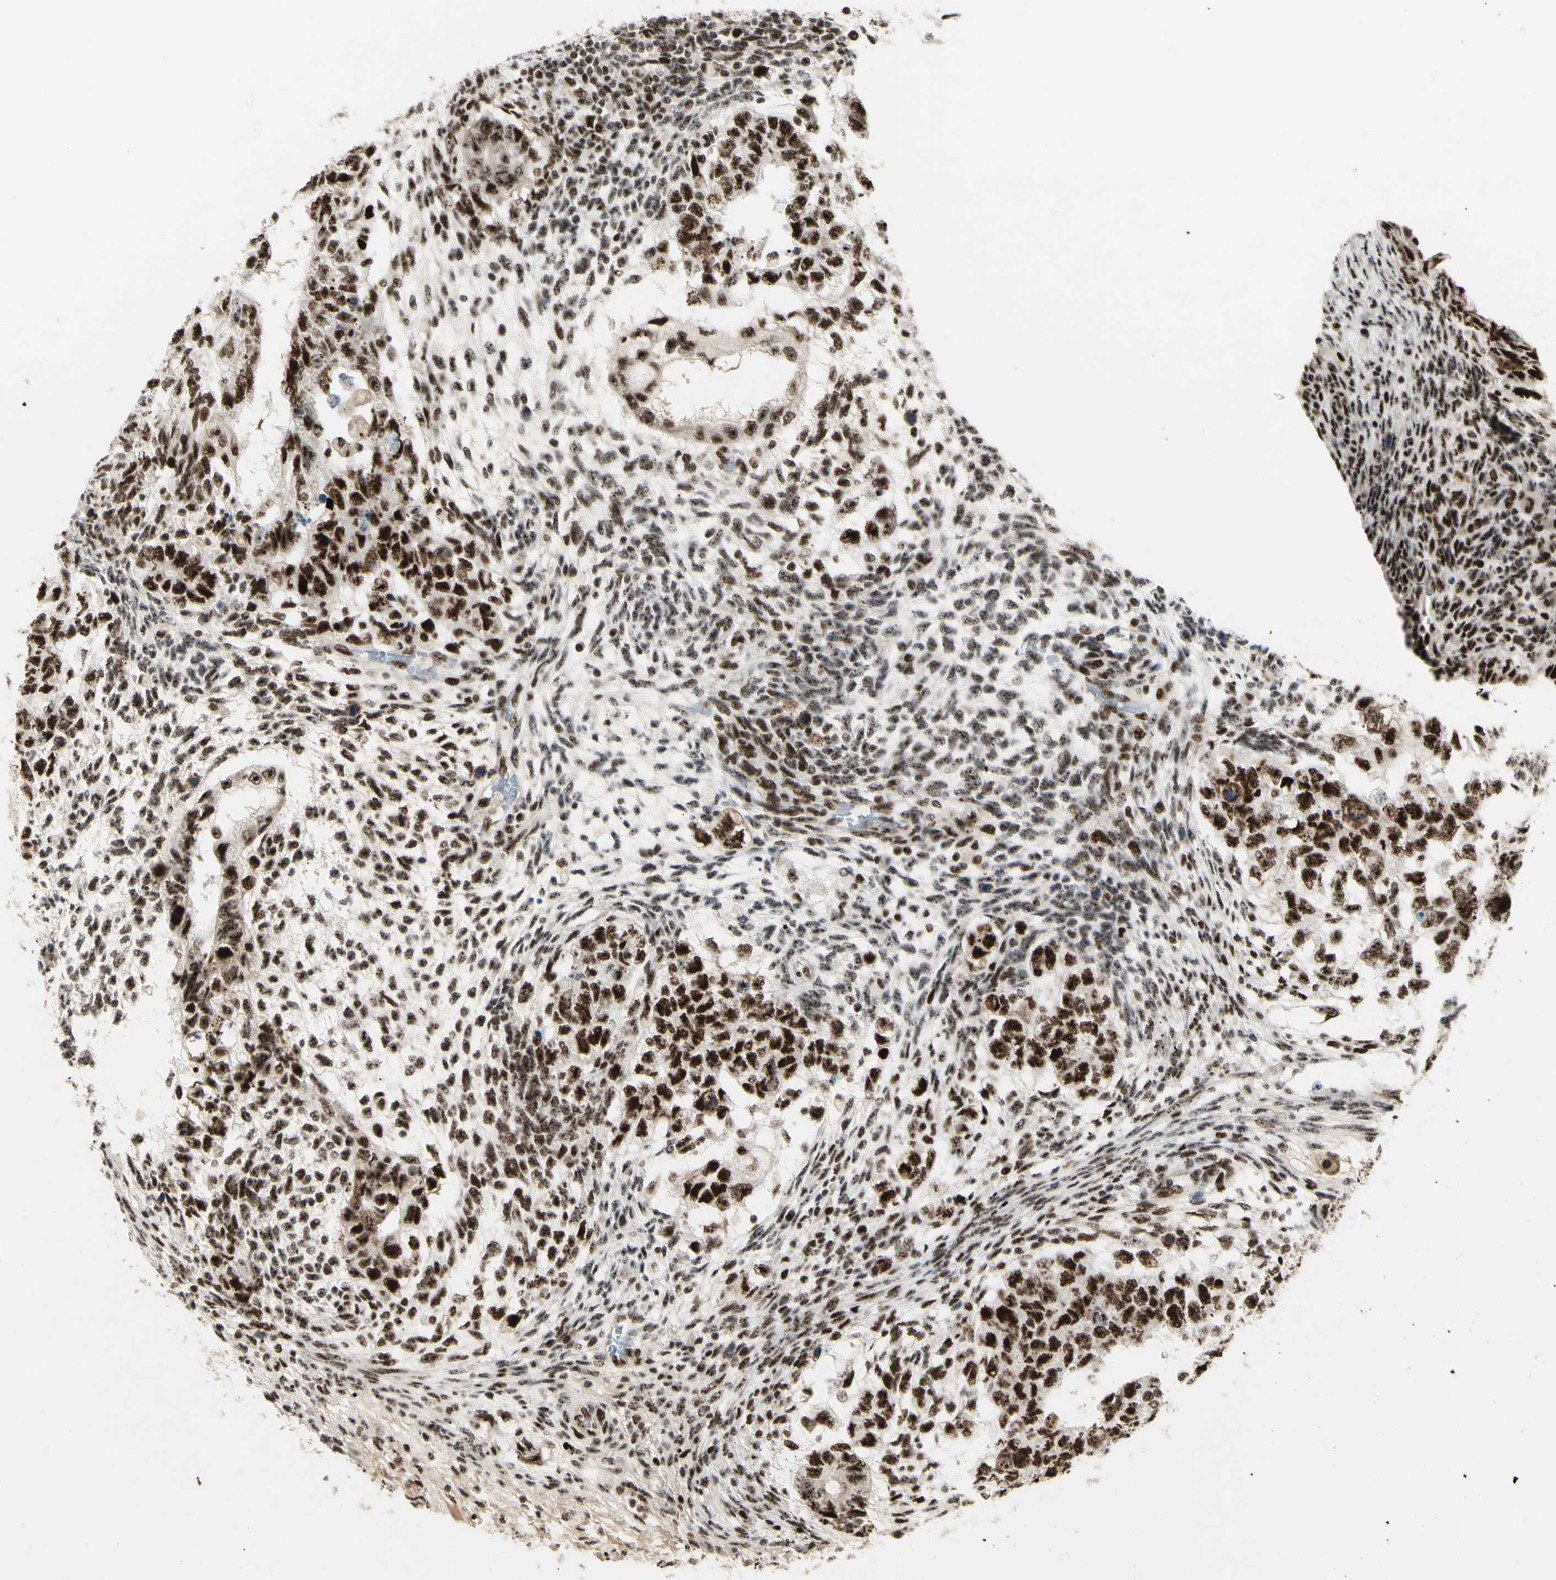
{"staining": {"intensity": "strong", "quantity": ">75%", "location": "nuclear"}, "tissue": "testis cancer", "cell_type": "Tumor cells", "image_type": "cancer", "snomed": [{"axis": "morphology", "description": "Normal tissue, NOS"}, {"axis": "morphology", "description": "Carcinoma, Embryonal, NOS"}, {"axis": "topography", "description": "Testis"}], "caption": "The photomicrograph shows staining of testis embryonal carcinoma, revealing strong nuclear protein expression (brown color) within tumor cells.", "gene": "DHX9", "patient": {"sex": "male", "age": 36}}